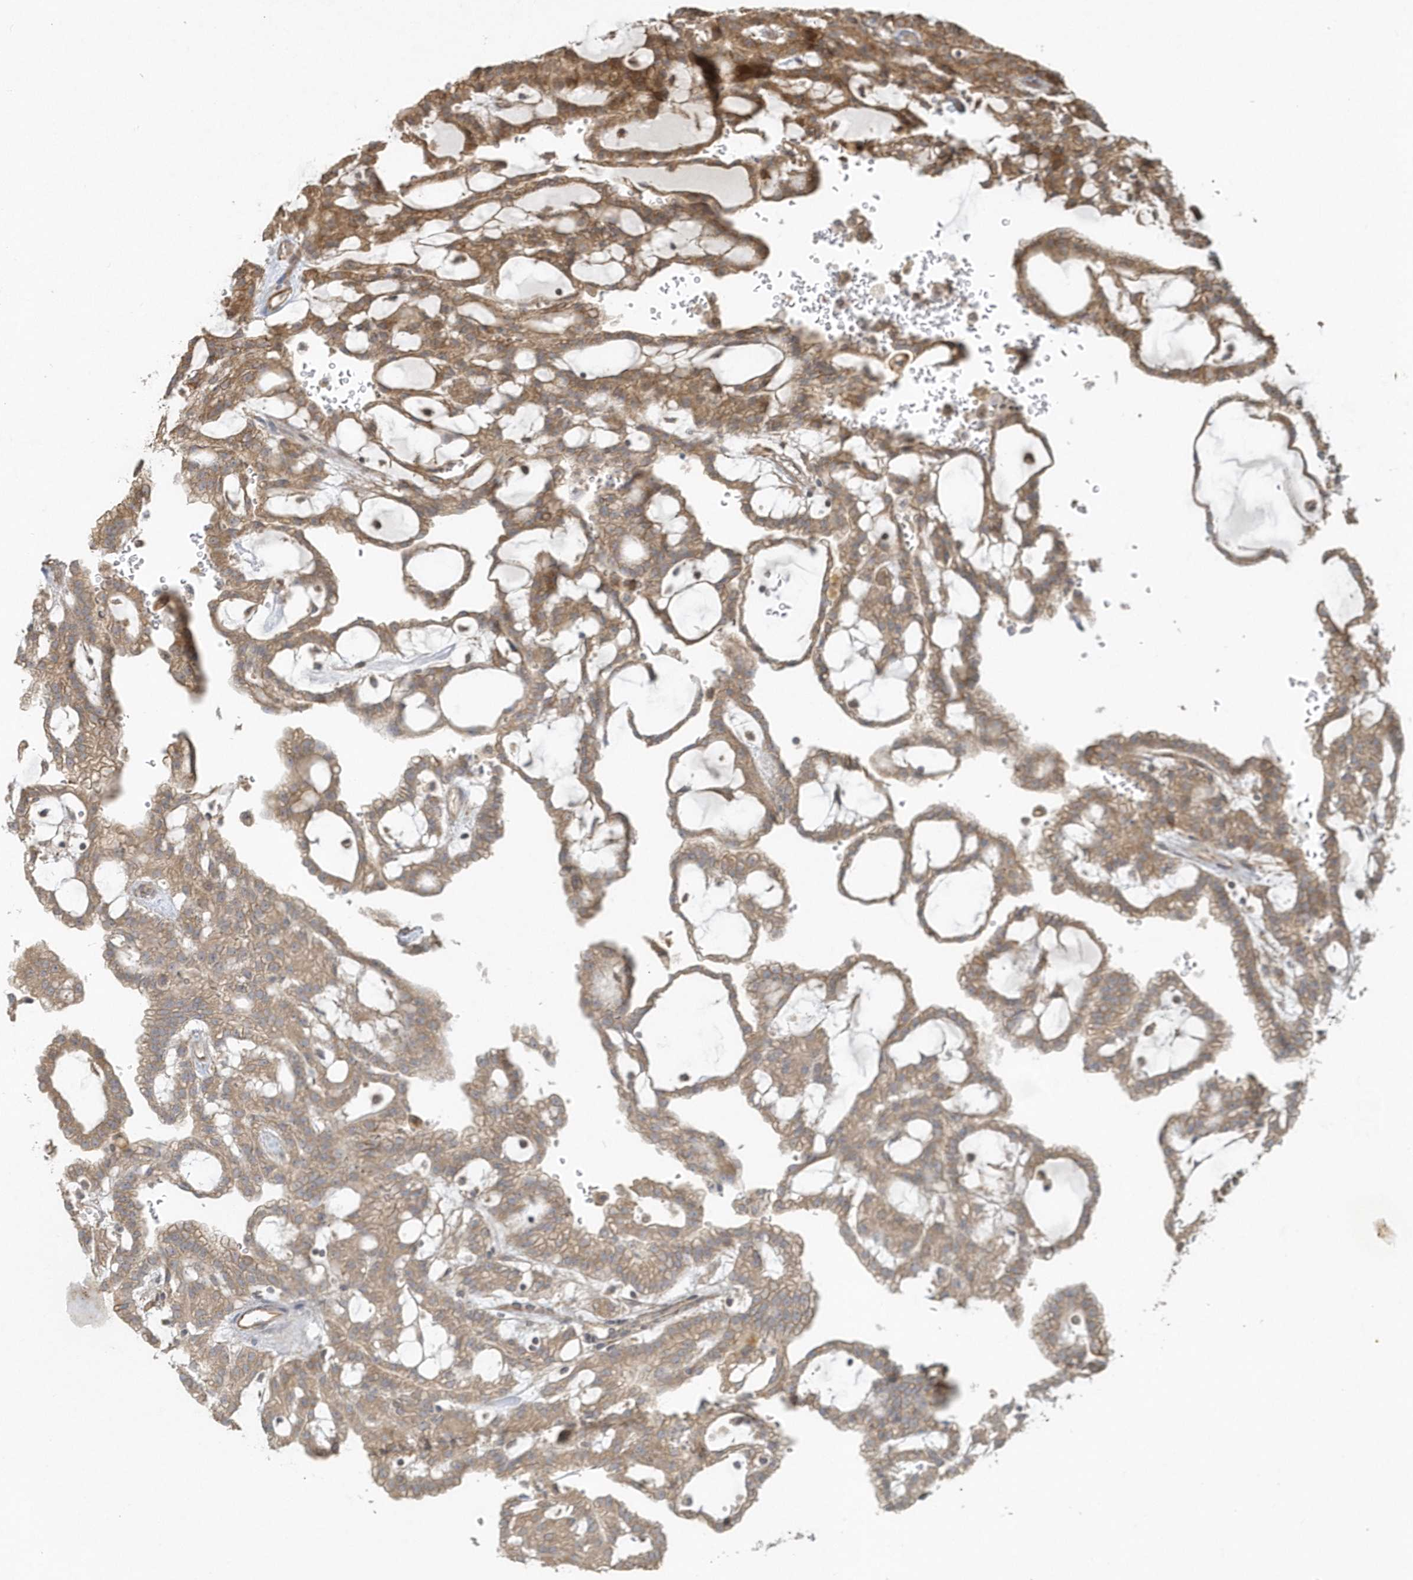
{"staining": {"intensity": "moderate", "quantity": ">75%", "location": "cytoplasmic/membranous"}, "tissue": "renal cancer", "cell_type": "Tumor cells", "image_type": "cancer", "snomed": [{"axis": "morphology", "description": "Adenocarcinoma, NOS"}, {"axis": "topography", "description": "Kidney"}], "caption": "Approximately >75% of tumor cells in human renal adenocarcinoma show moderate cytoplasmic/membranous protein expression as visualized by brown immunohistochemical staining.", "gene": "THG1L", "patient": {"sex": "male", "age": 63}}